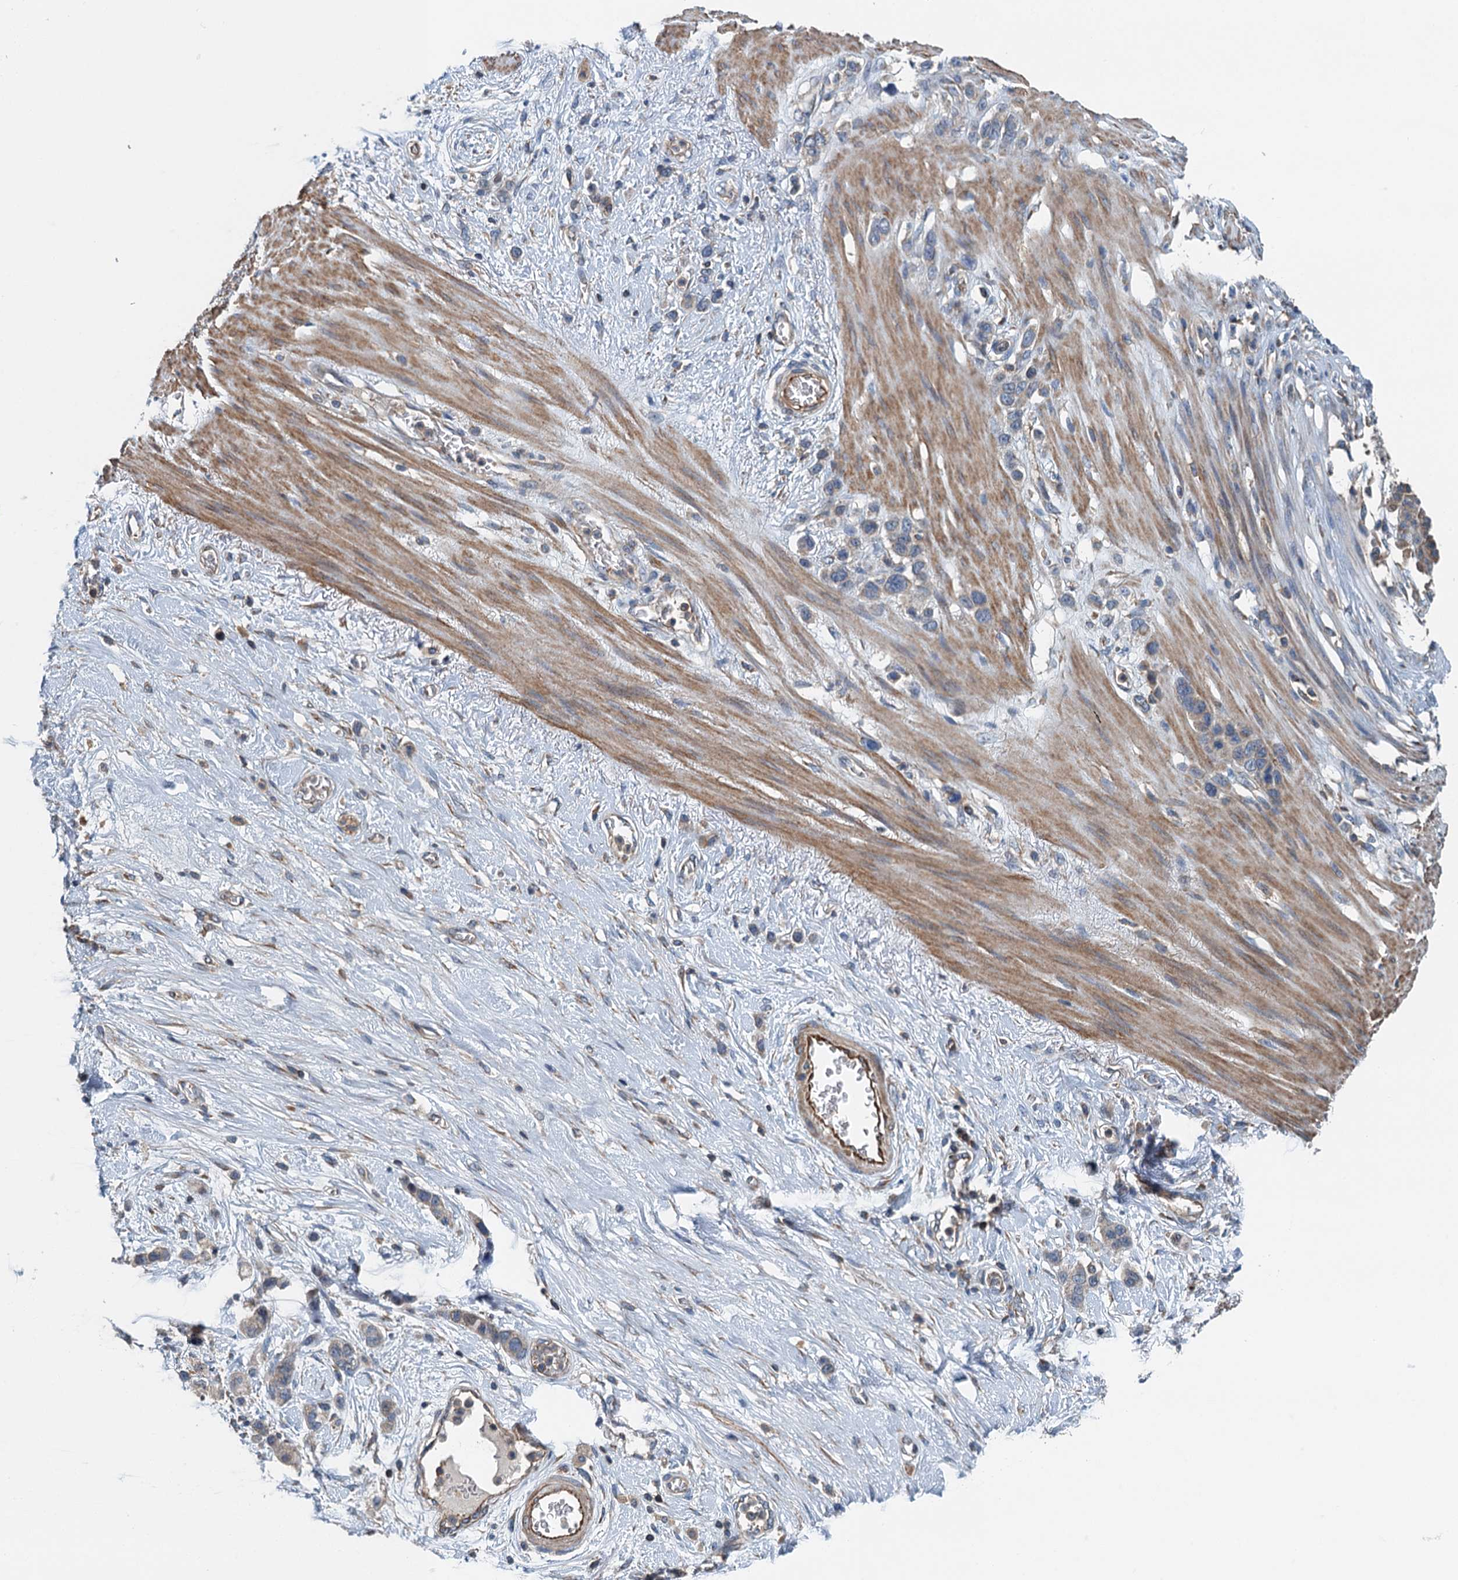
{"staining": {"intensity": "negative", "quantity": "none", "location": "none"}, "tissue": "stomach cancer", "cell_type": "Tumor cells", "image_type": "cancer", "snomed": [{"axis": "morphology", "description": "Adenocarcinoma, NOS"}, {"axis": "morphology", "description": "Adenocarcinoma, High grade"}, {"axis": "topography", "description": "Stomach, upper"}, {"axis": "topography", "description": "Stomach, lower"}], "caption": "Immunohistochemistry (IHC) micrograph of stomach cancer stained for a protein (brown), which demonstrates no expression in tumor cells.", "gene": "PPP1R14D", "patient": {"sex": "female", "age": 65}}